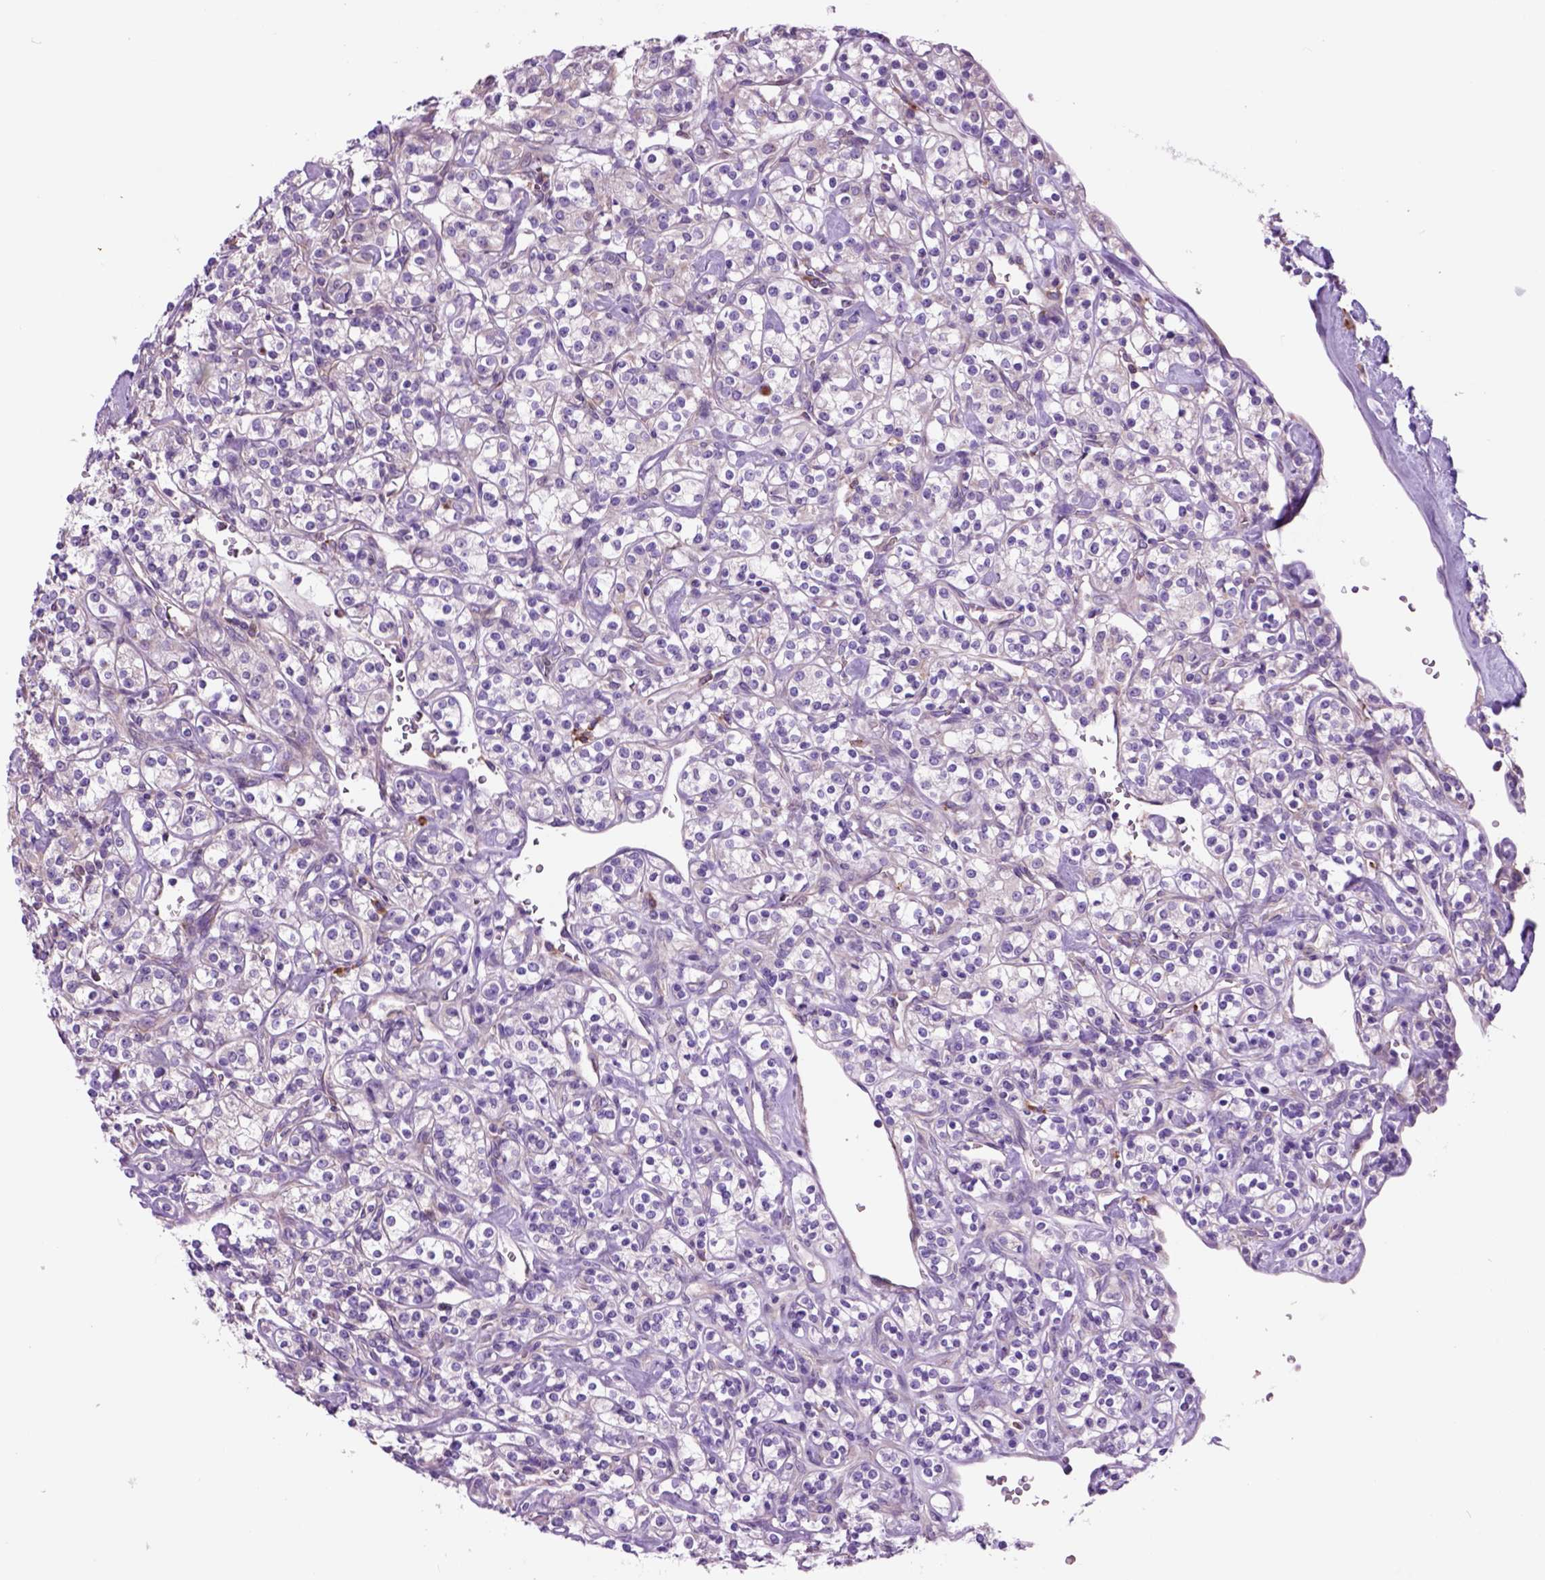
{"staining": {"intensity": "negative", "quantity": "none", "location": "none"}, "tissue": "renal cancer", "cell_type": "Tumor cells", "image_type": "cancer", "snomed": [{"axis": "morphology", "description": "Adenocarcinoma, NOS"}, {"axis": "topography", "description": "Kidney"}], "caption": "Immunohistochemistry (IHC) of human renal cancer exhibits no expression in tumor cells.", "gene": "PIAS3", "patient": {"sex": "male", "age": 77}}